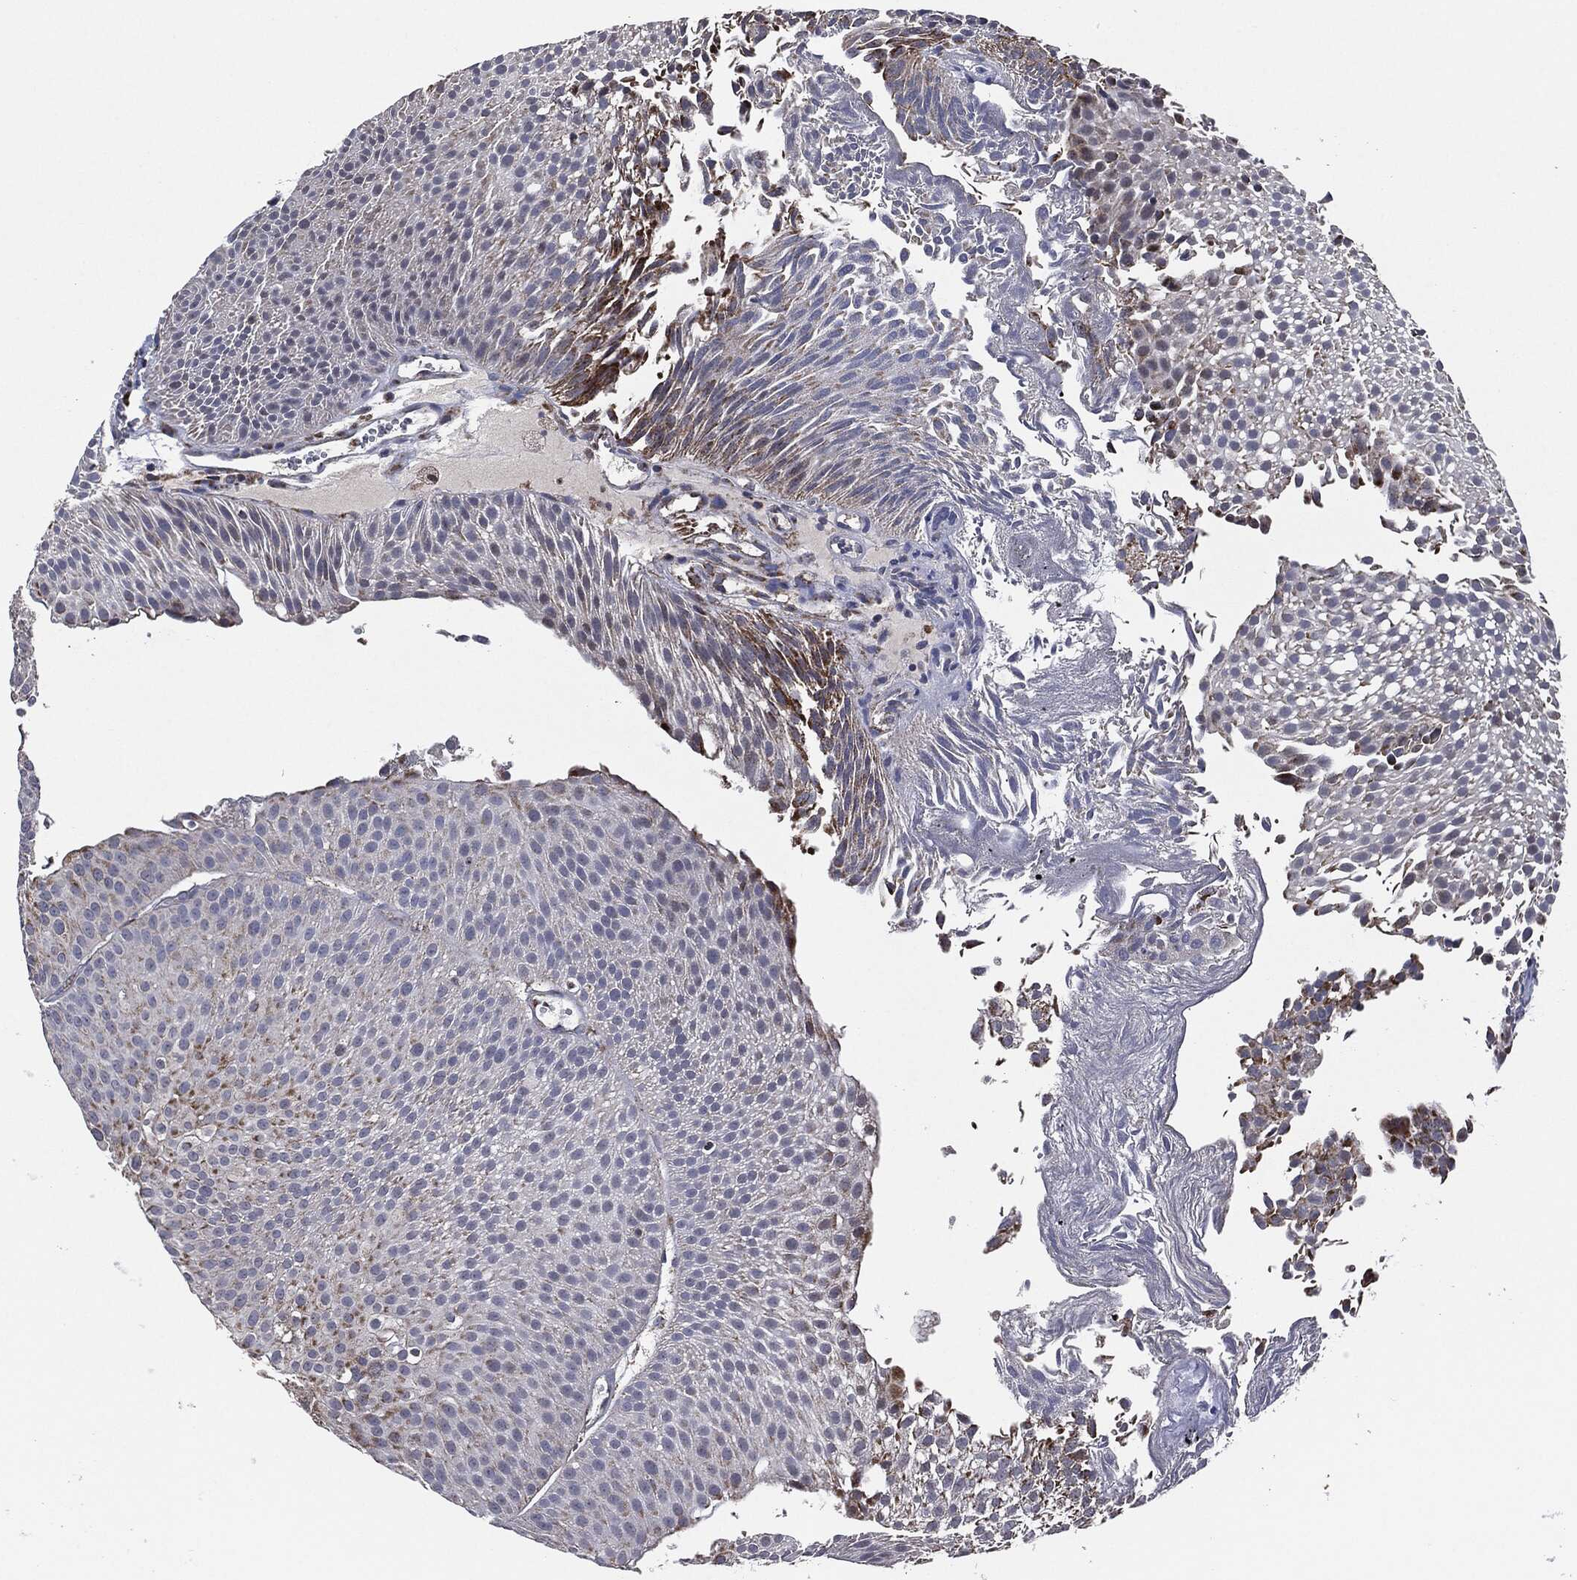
{"staining": {"intensity": "moderate", "quantity": "<25%", "location": "cytoplasmic/membranous"}, "tissue": "urothelial cancer", "cell_type": "Tumor cells", "image_type": "cancer", "snomed": [{"axis": "morphology", "description": "Urothelial carcinoma, Low grade"}, {"axis": "topography", "description": "Urinary bladder"}], "caption": "Brown immunohistochemical staining in urothelial carcinoma (low-grade) reveals moderate cytoplasmic/membranous expression in approximately <25% of tumor cells. Ihc stains the protein of interest in brown and the nuclei are stained blue.", "gene": "NDUFV2", "patient": {"sex": "male", "age": 65}}